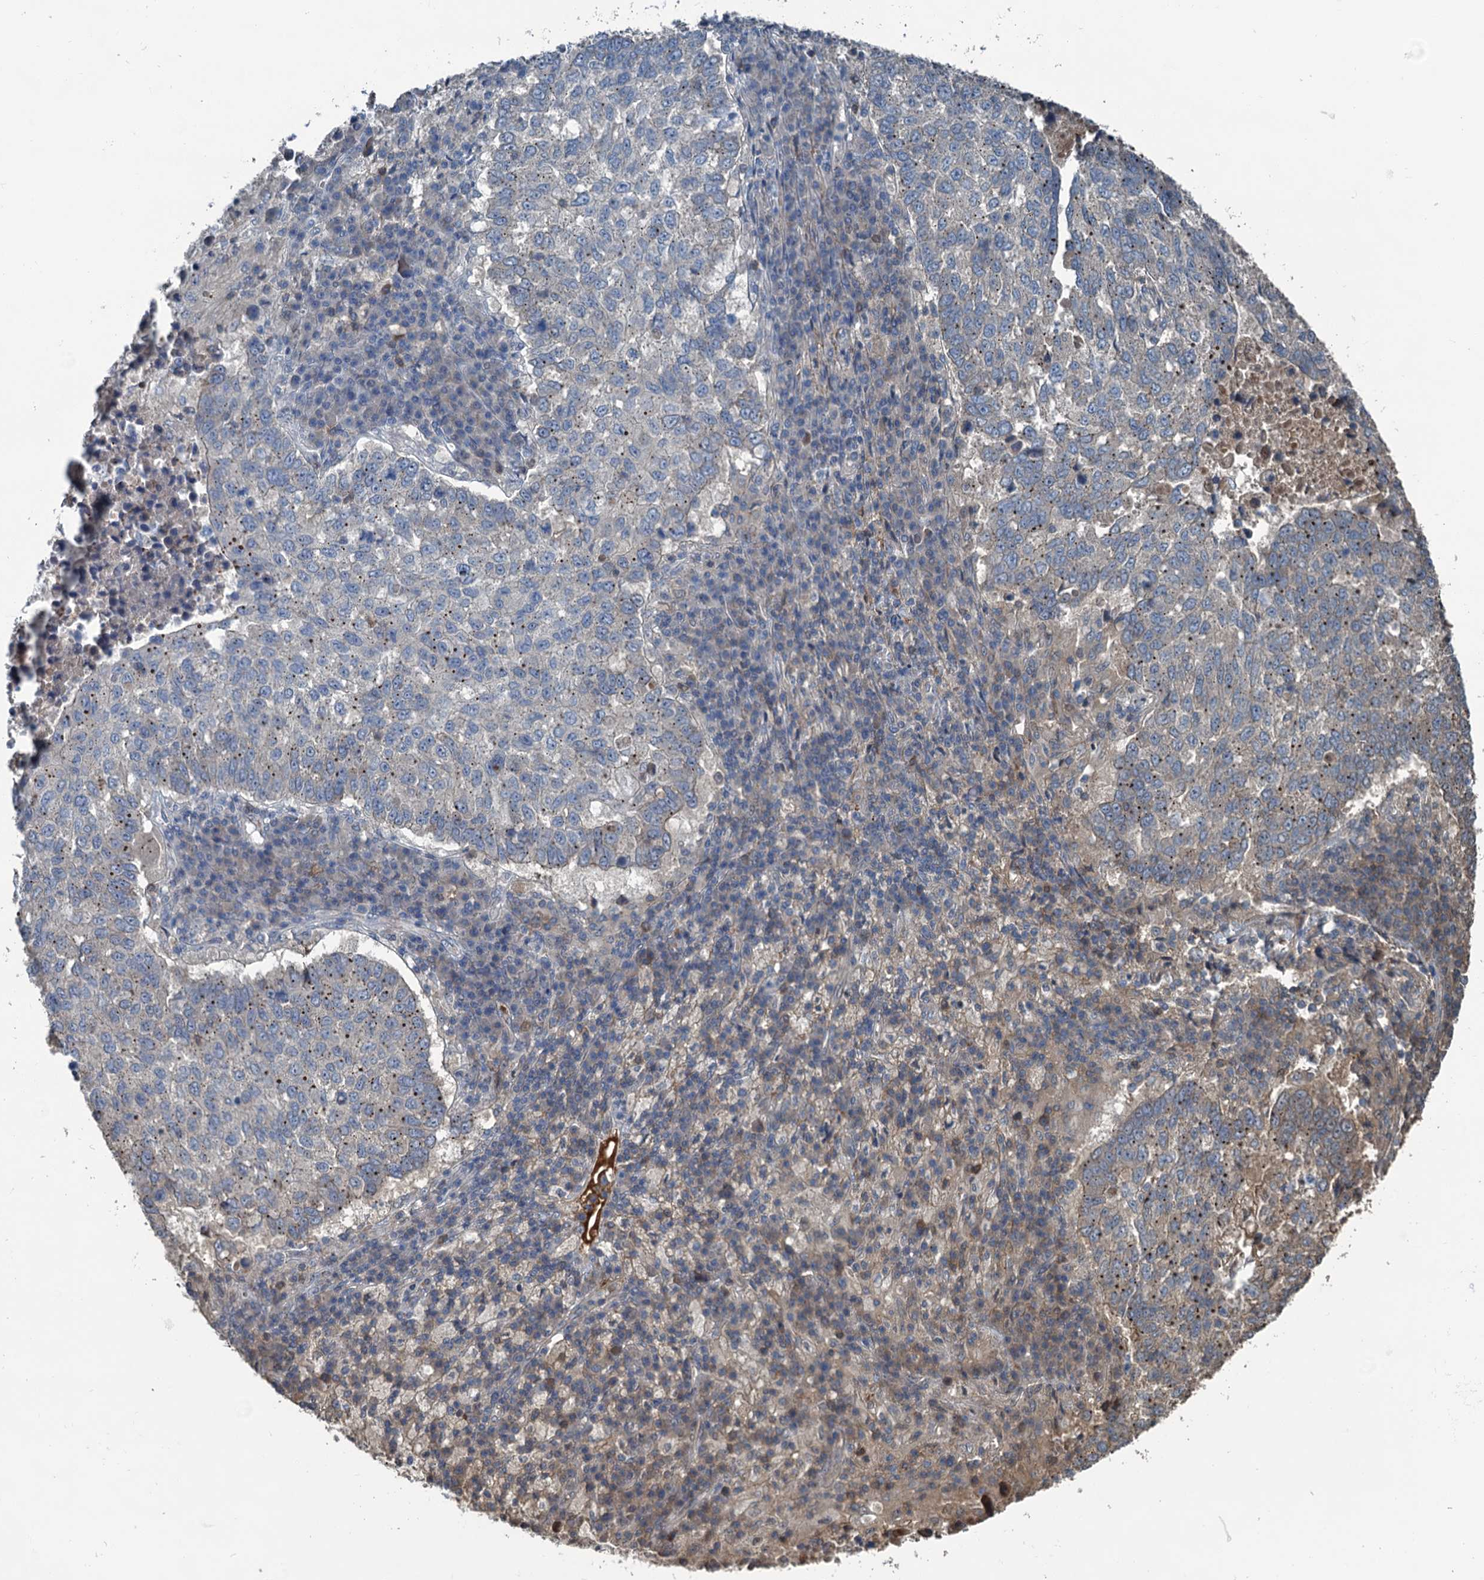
{"staining": {"intensity": "moderate", "quantity": "25%-75%", "location": "cytoplasmic/membranous"}, "tissue": "lung cancer", "cell_type": "Tumor cells", "image_type": "cancer", "snomed": [{"axis": "morphology", "description": "Squamous cell carcinoma, NOS"}, {"axis": "topography", "description": "Lung"}], "caption": "Immunohistochemical staining of human lung squamous cell carcinoma displays moderate cytoplasmic/membranous protein expression in about 25%-75% of tumor cells.", "gene": "TEDC1", "patient": {"sex": "male", "age": 73}}